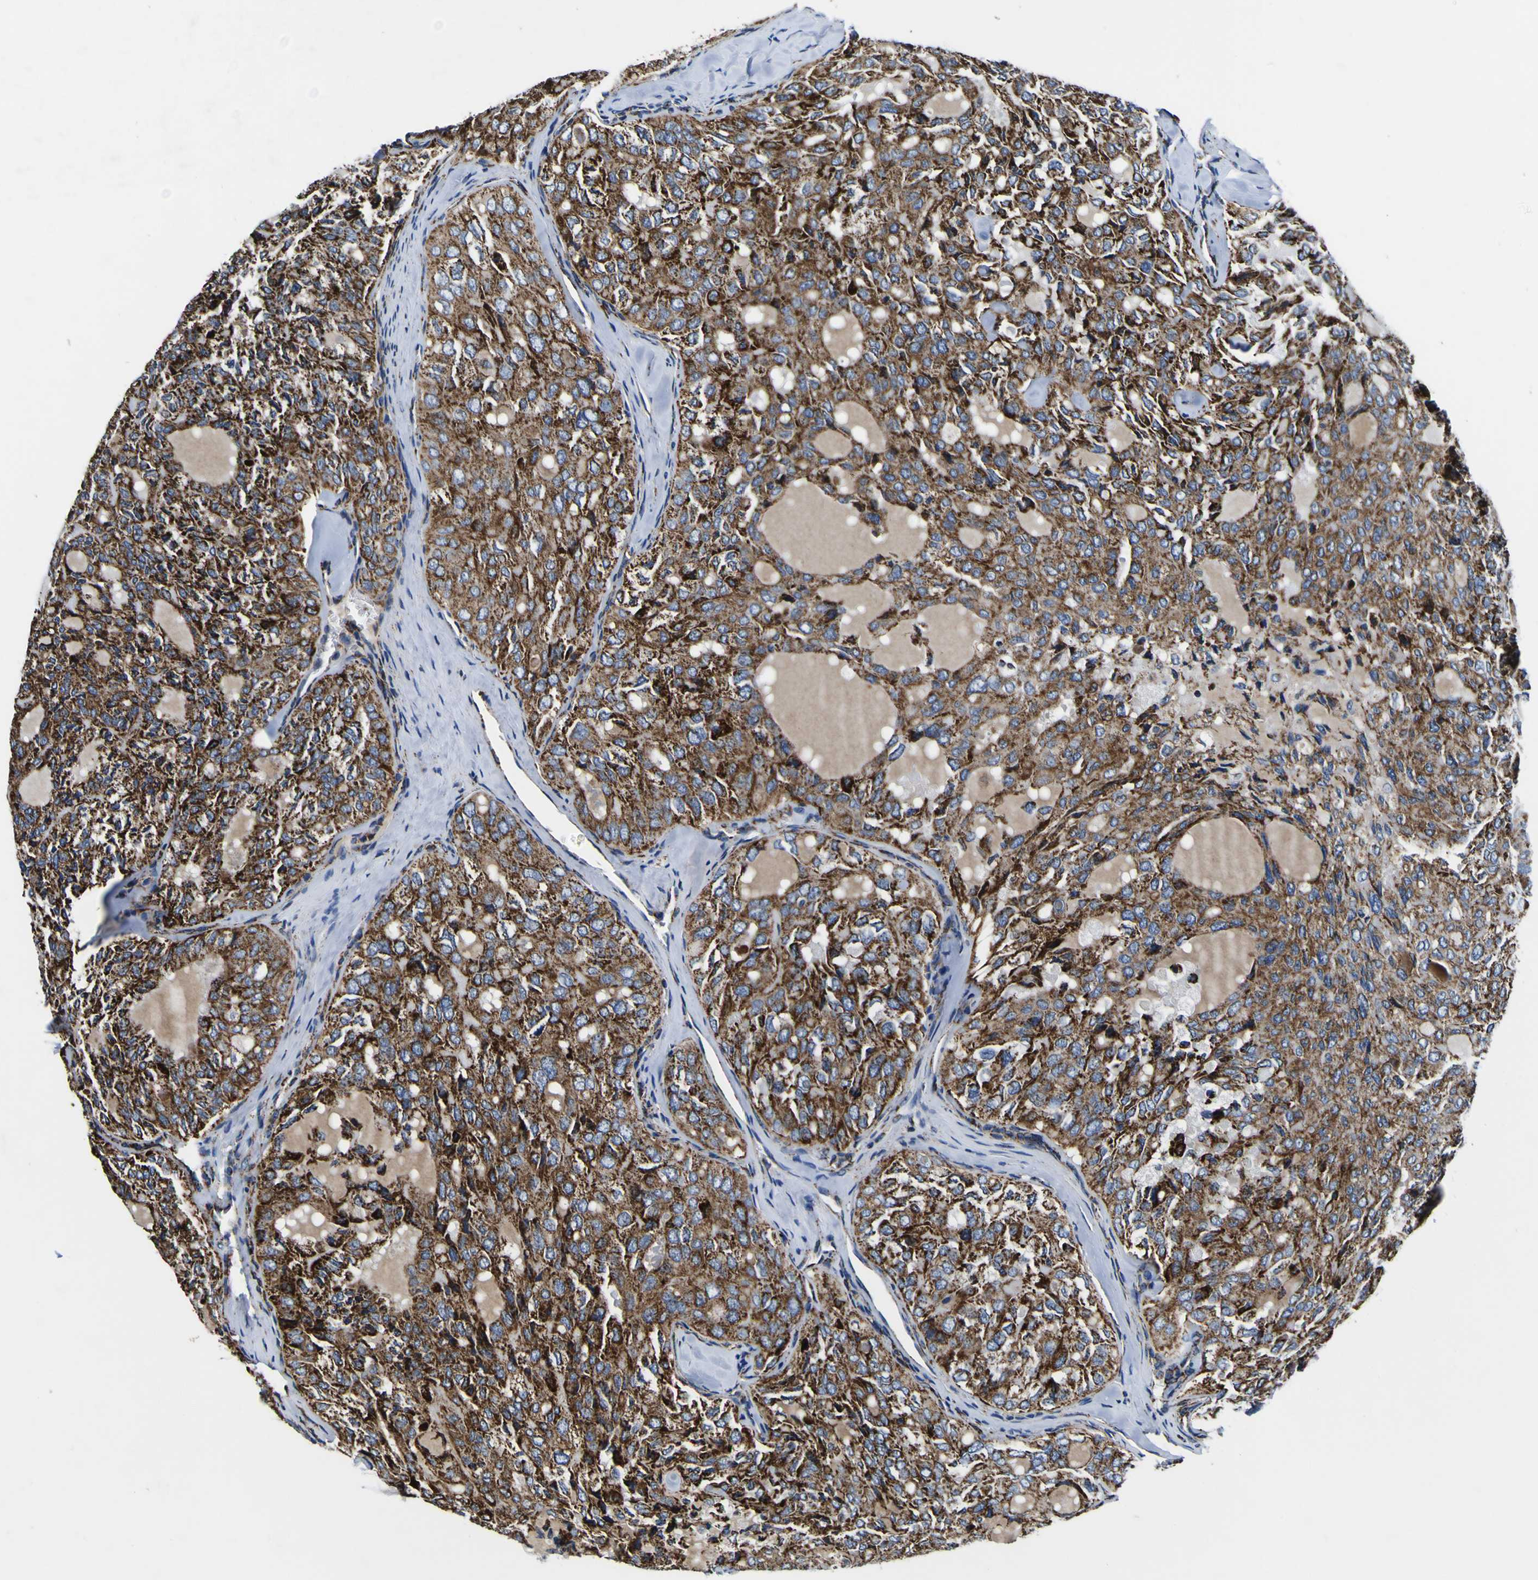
{"staining": {"intensity": "strong", "quantity": ">75%", "location": "cytoplasmic/membranous"}, "tissue": "thyroid cancer", "cell_type": "Tumor cells", "image_type": "cancer", "snomed": [{"axis": "morphology", "description": "Follicular adenoma carcinoma, NOS"}, {"axis": "topography", "description": "Thyroid gland"}], "caption": "Thyroid follicular adenoma carcinoma stained with a brown dye demonstrates strong cytoplasmic/membranous positive staining in about >75% of tumor cells.", "gene": "PTRH2", "patient": {"sex": "male", "age": 75}}